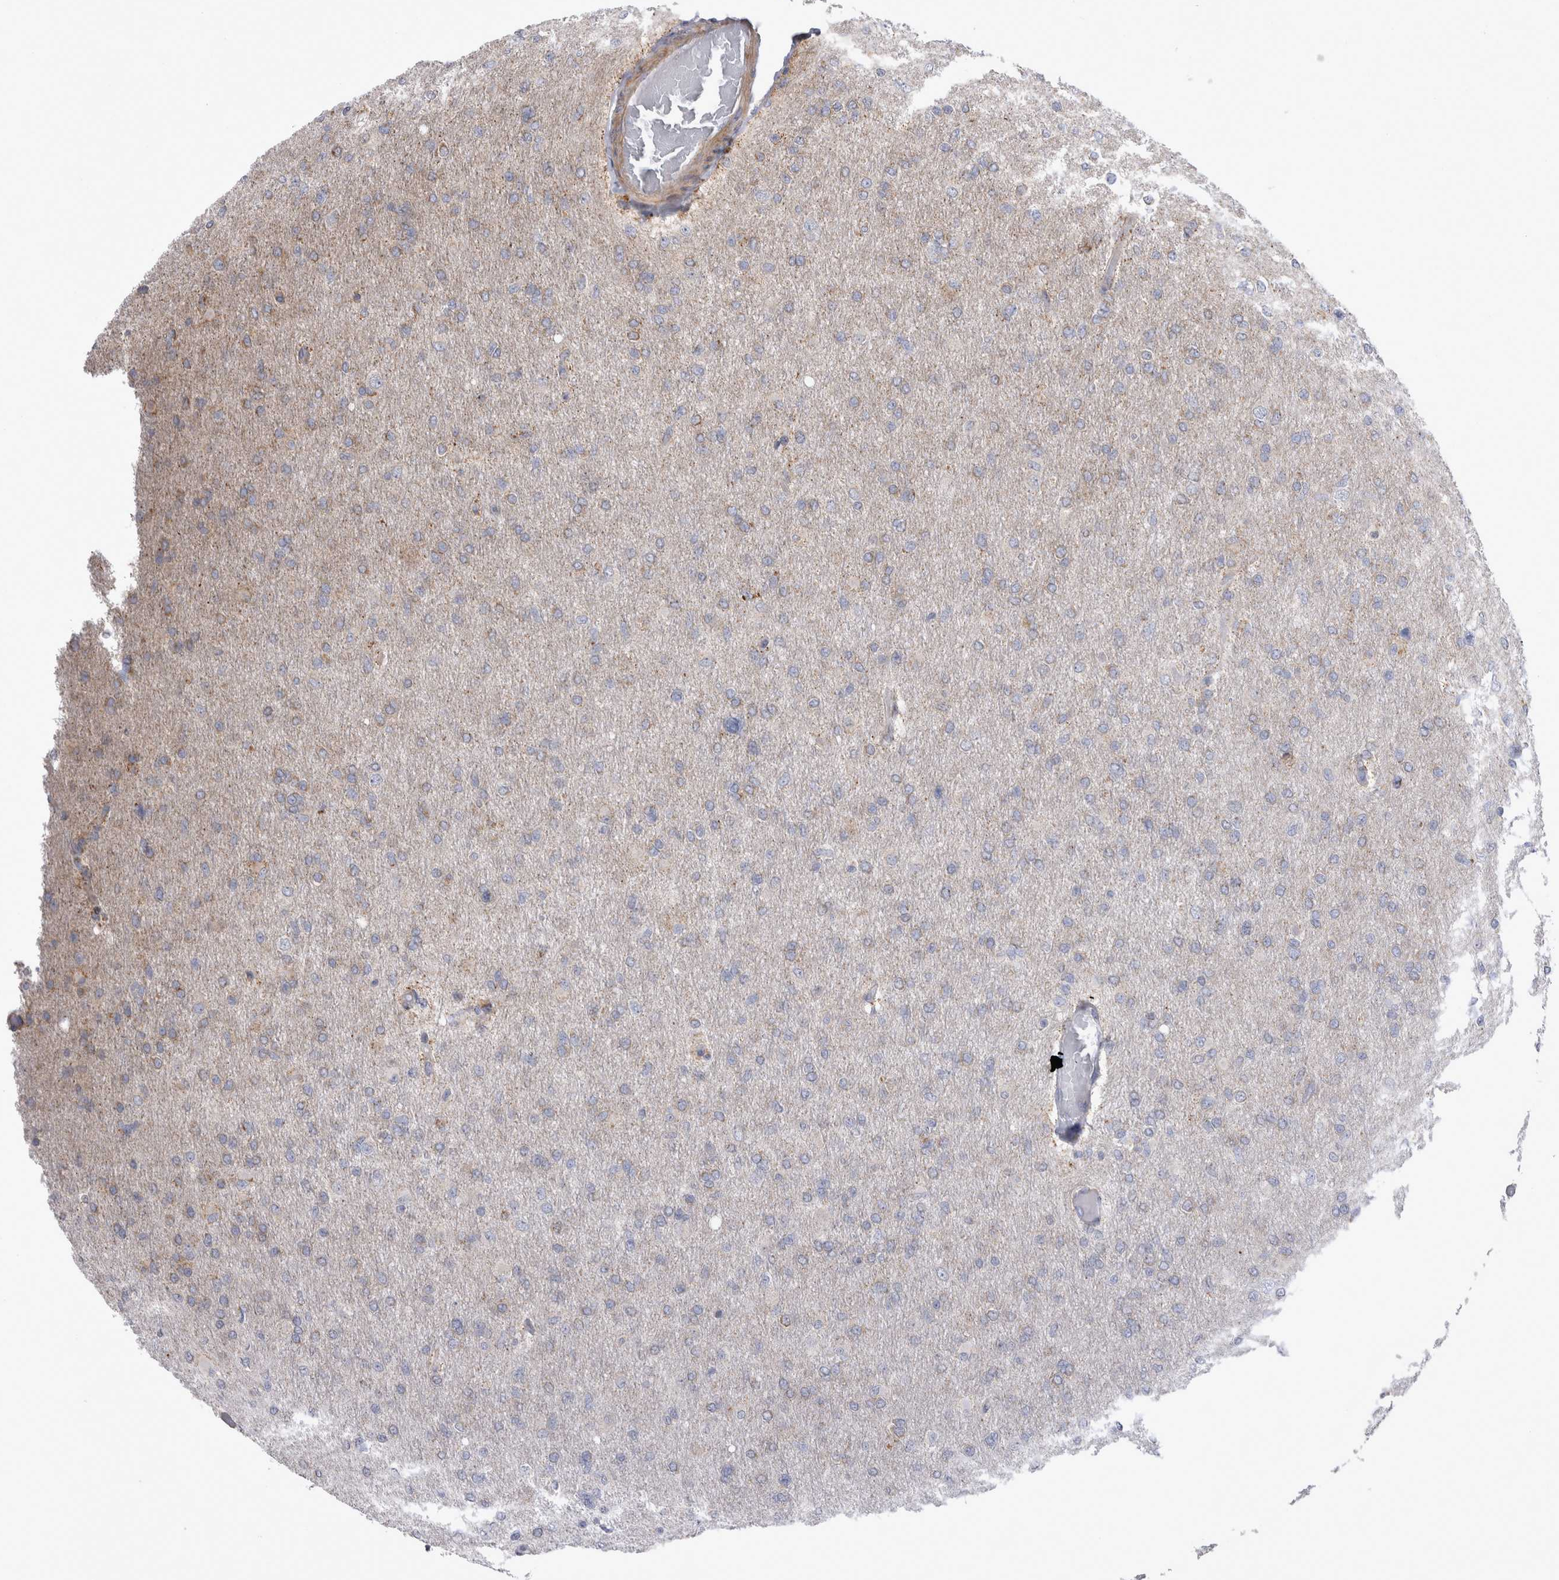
{"staining": {"intensity": "moderate", "quantity": "<25%", "location": "cytoplasmic/membranous"}, "tissue": "glioma", "cell_type": "Tumor cells", "image_type": "cancer", "snomed": [{"axis": "morphology", "description": "Glioma, malignant, High grade"}, {"axis": "topography", "description": "Cerebral cortex"}], "caption": "Protein staining demonstrates moderate cytoplasmic/membranous expression in approximately <25% of tumor cells in malignant glioma (high-grade).", "gene": "TSPOAP1", "patient": {"sex": "female", "age": 36}}